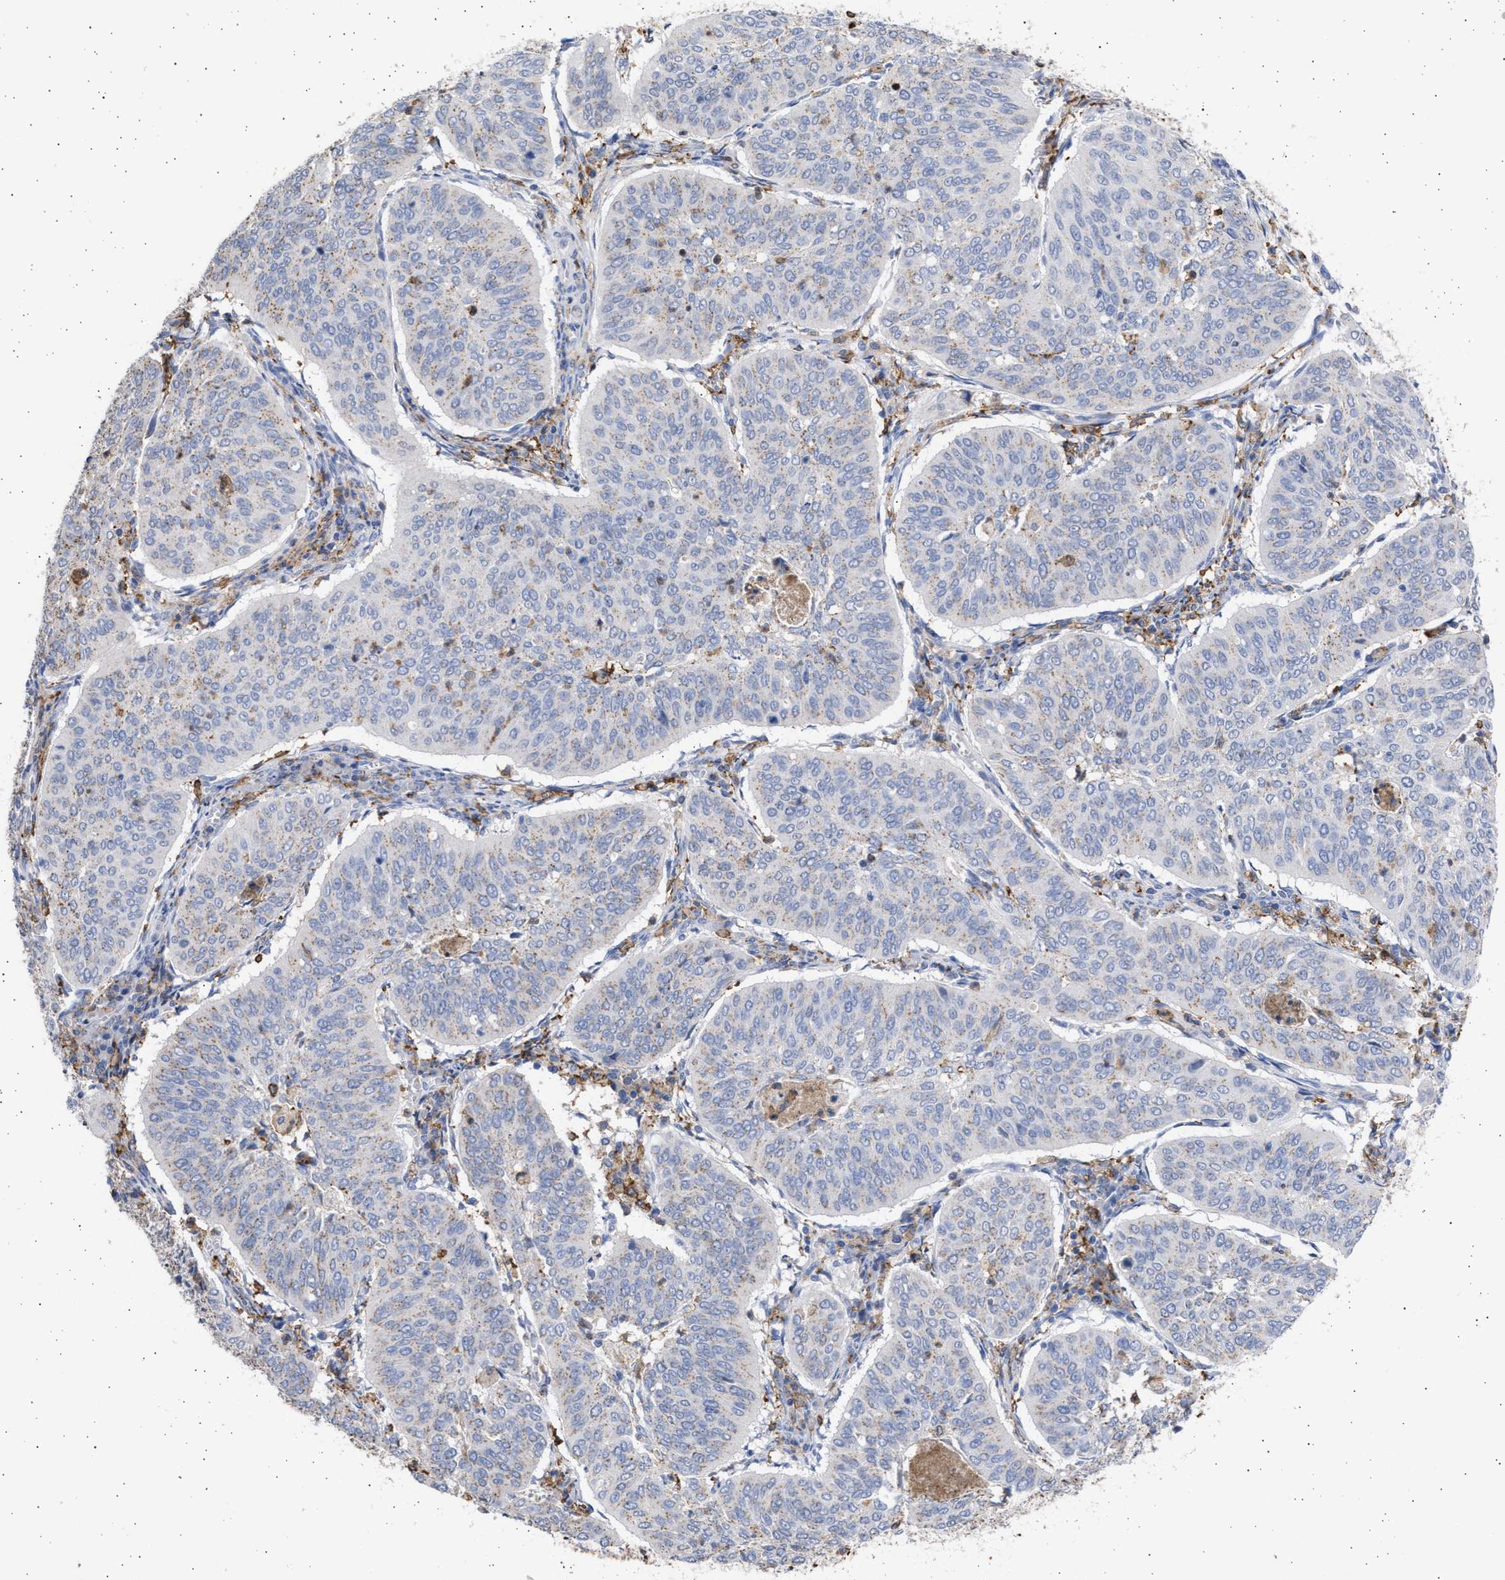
{"staining": {"intensity": "weak", "quantity": "<25%", "location": "cytoplasmic/membranous"}, "tissue": "cervical cancer", "cell_type": "Tumor cells", "image_type": "cancer", "snomed": [{"axis": "morphology", "description": "Normal tissue, NOS"}, {"axis": "morphology", "description": "Squamous cell carcinoma, NOS"}, {"axis": "topography", "description": "Cervix"}], "caption": "This micrograph is of cervical cancer stained with immunohistochemistry to label a protein in brown with the nuclei are counter-stained blue. There is no expression in tumor cells.", "gene": "FCER1A", "patient": {"sex": "female", "age": 39}}